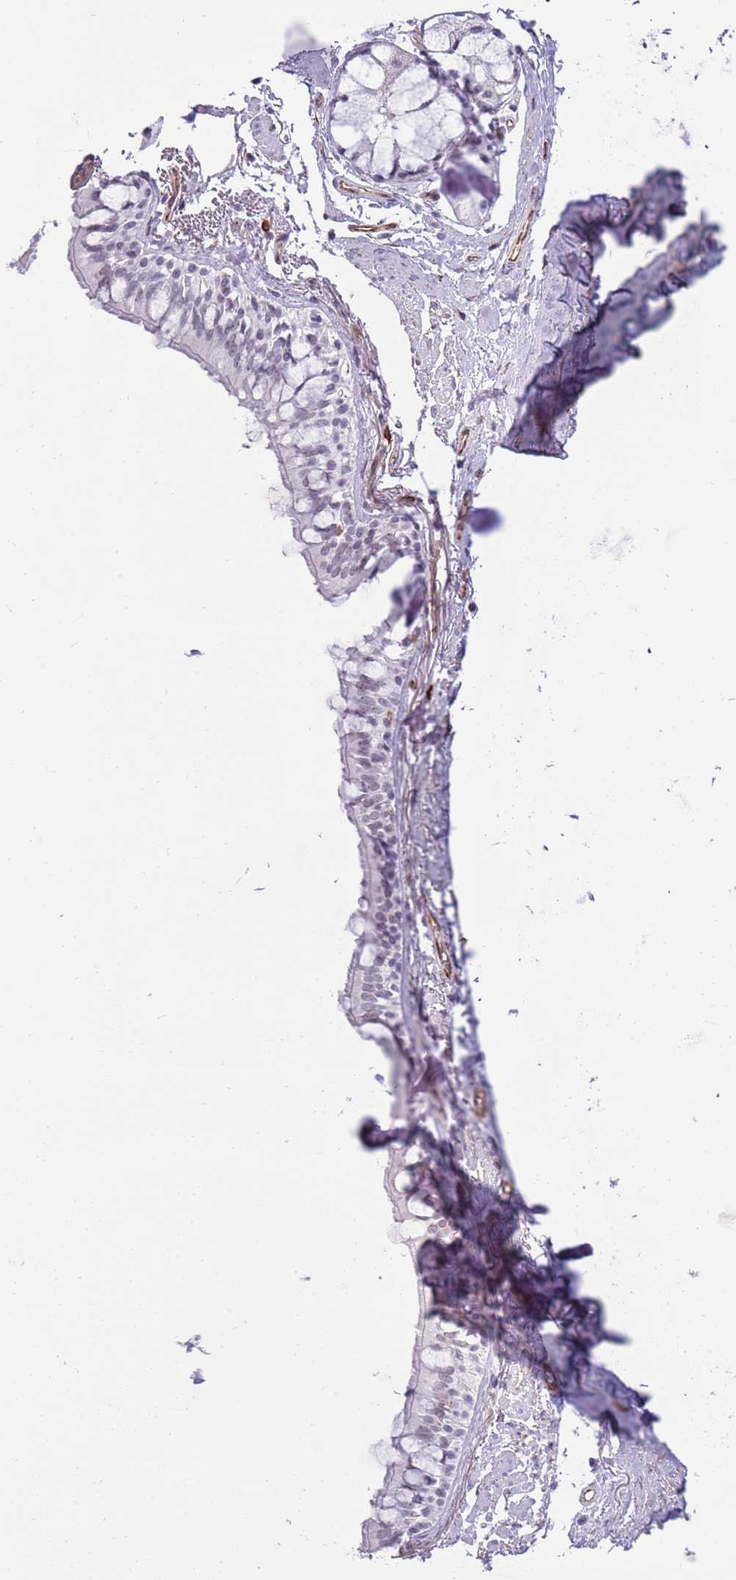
{"staining": {"intensity": "negative", "quantity": "none", "location": "none"}, "tissue": "bronchus", "cell_type": "Respiratory epithelial cells", "image_type": "normal", "snomed": [{"axis": "morphology", "description": "Normal tissue, NOS"}, {"axis": "topography", "description": "Bronchus"}], "caption": "High power microscopy photomicrograph of an immunohistochemistry image of benign bronchus, revealing no significant staining in respiratory epithelial cells. The staining is performed using DAB brown chromogen with nuclei counter-stained in using hematoxylin.", "gene": "ENSG00000271254", "patient": {"sex": "male", "age": 70}}